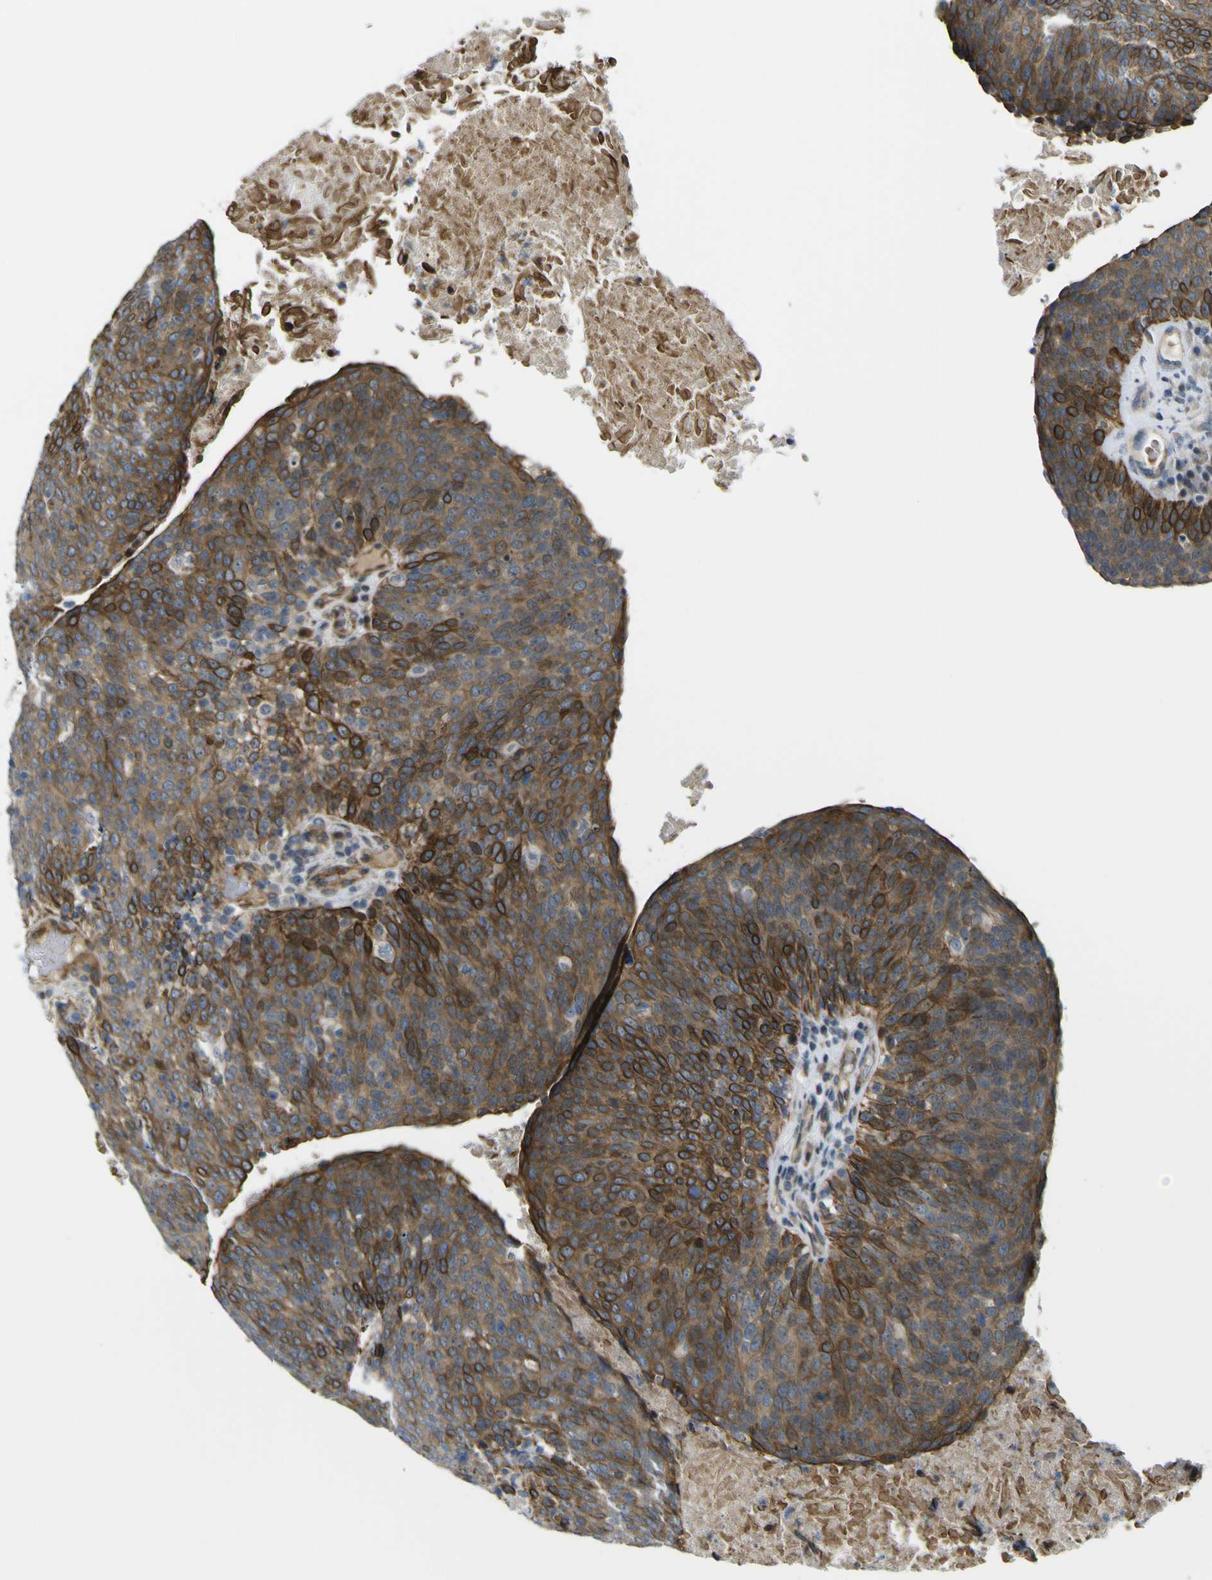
{"staining": {"intensity": "strong", "quantity": ">75%", "location": "cytoplasmic/membranous"}, "tissue": "head and neck cancer", "cell_type": "Tumor cells", "image_type": "cancer", "snomed": [{"axis": "morphology", "description": "Squamous cell carcinoma, NOS"}, {"axis": "morphology", "description": "Squamous cell carcinoma, metastatic, NOS"}, {"axis": "topography", "description": "Lymph node"}, {"axis": "topography", "description": "Head-Neck"}], "caption": "Approximately >75% of tumor cells in head and neck cancer (metastatic squamous cell carcinoma) display strong cytoplasmic/membranous protein expression as visualized by brown immunohistochemical staining.", "gene": "KDM7A", "patient": {"sex": "male", "age": 62}}